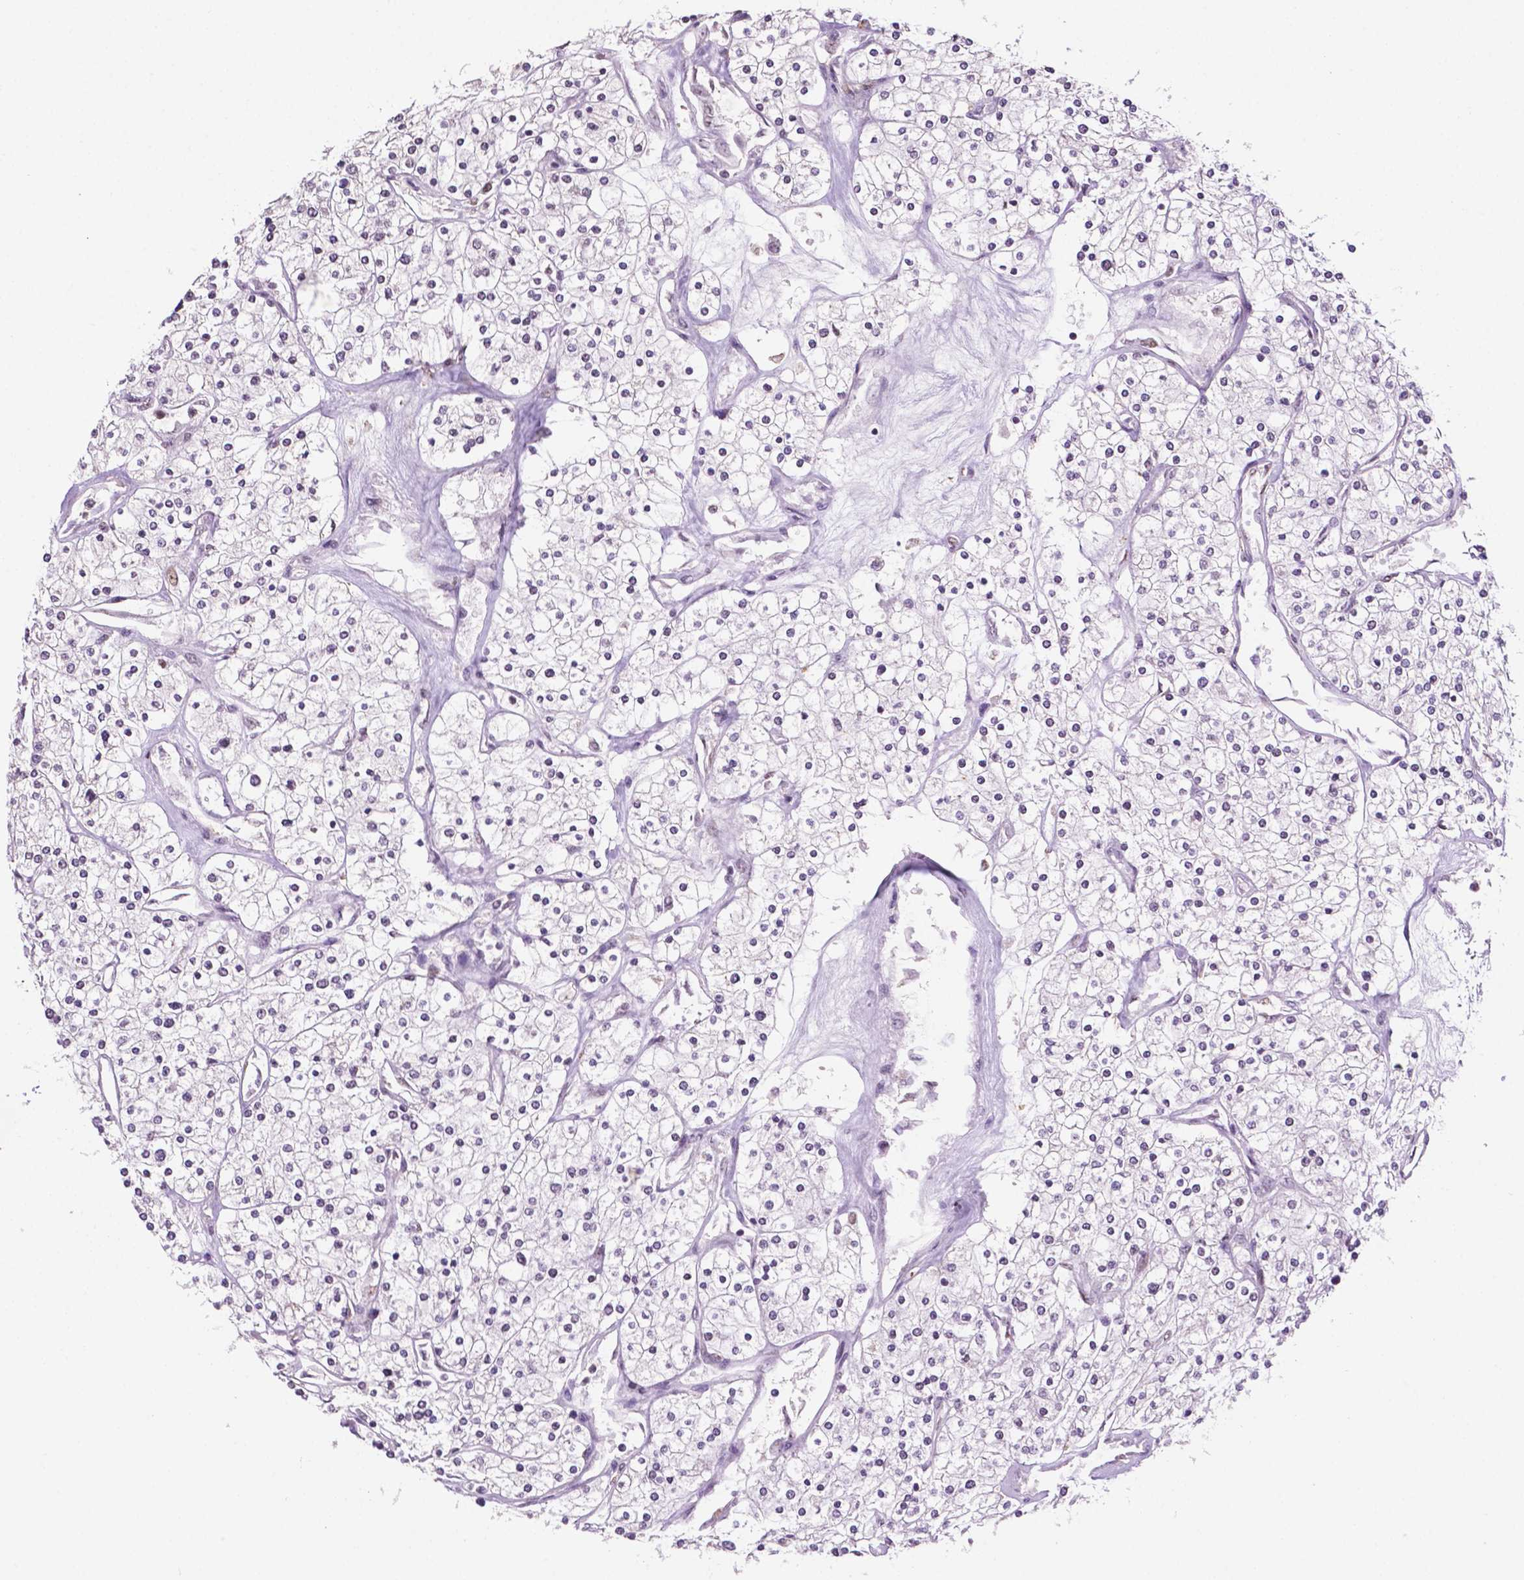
{"staining": {"intensity": "negative", "quantity": "none", "location": "none"}, "tissue": "renal cancer", "cell_type": "Tumor cells", "image_type": "cancer", "snomed": [{"axis": "morphology", "description": "Adenocarcinoma, NOS"}, {"axis": "topography", "description": "Kidney"}], "caption": "This histopathology image is of renal cancer (adenocarcinoma) stained with immunohistochemistry (IHC) to label a protein in brown with the nuclei are counter-stained blue. There is no staining in tumor cells.", "gene": "PTPN6", "patient": {"sex": "male", "age": 80}}